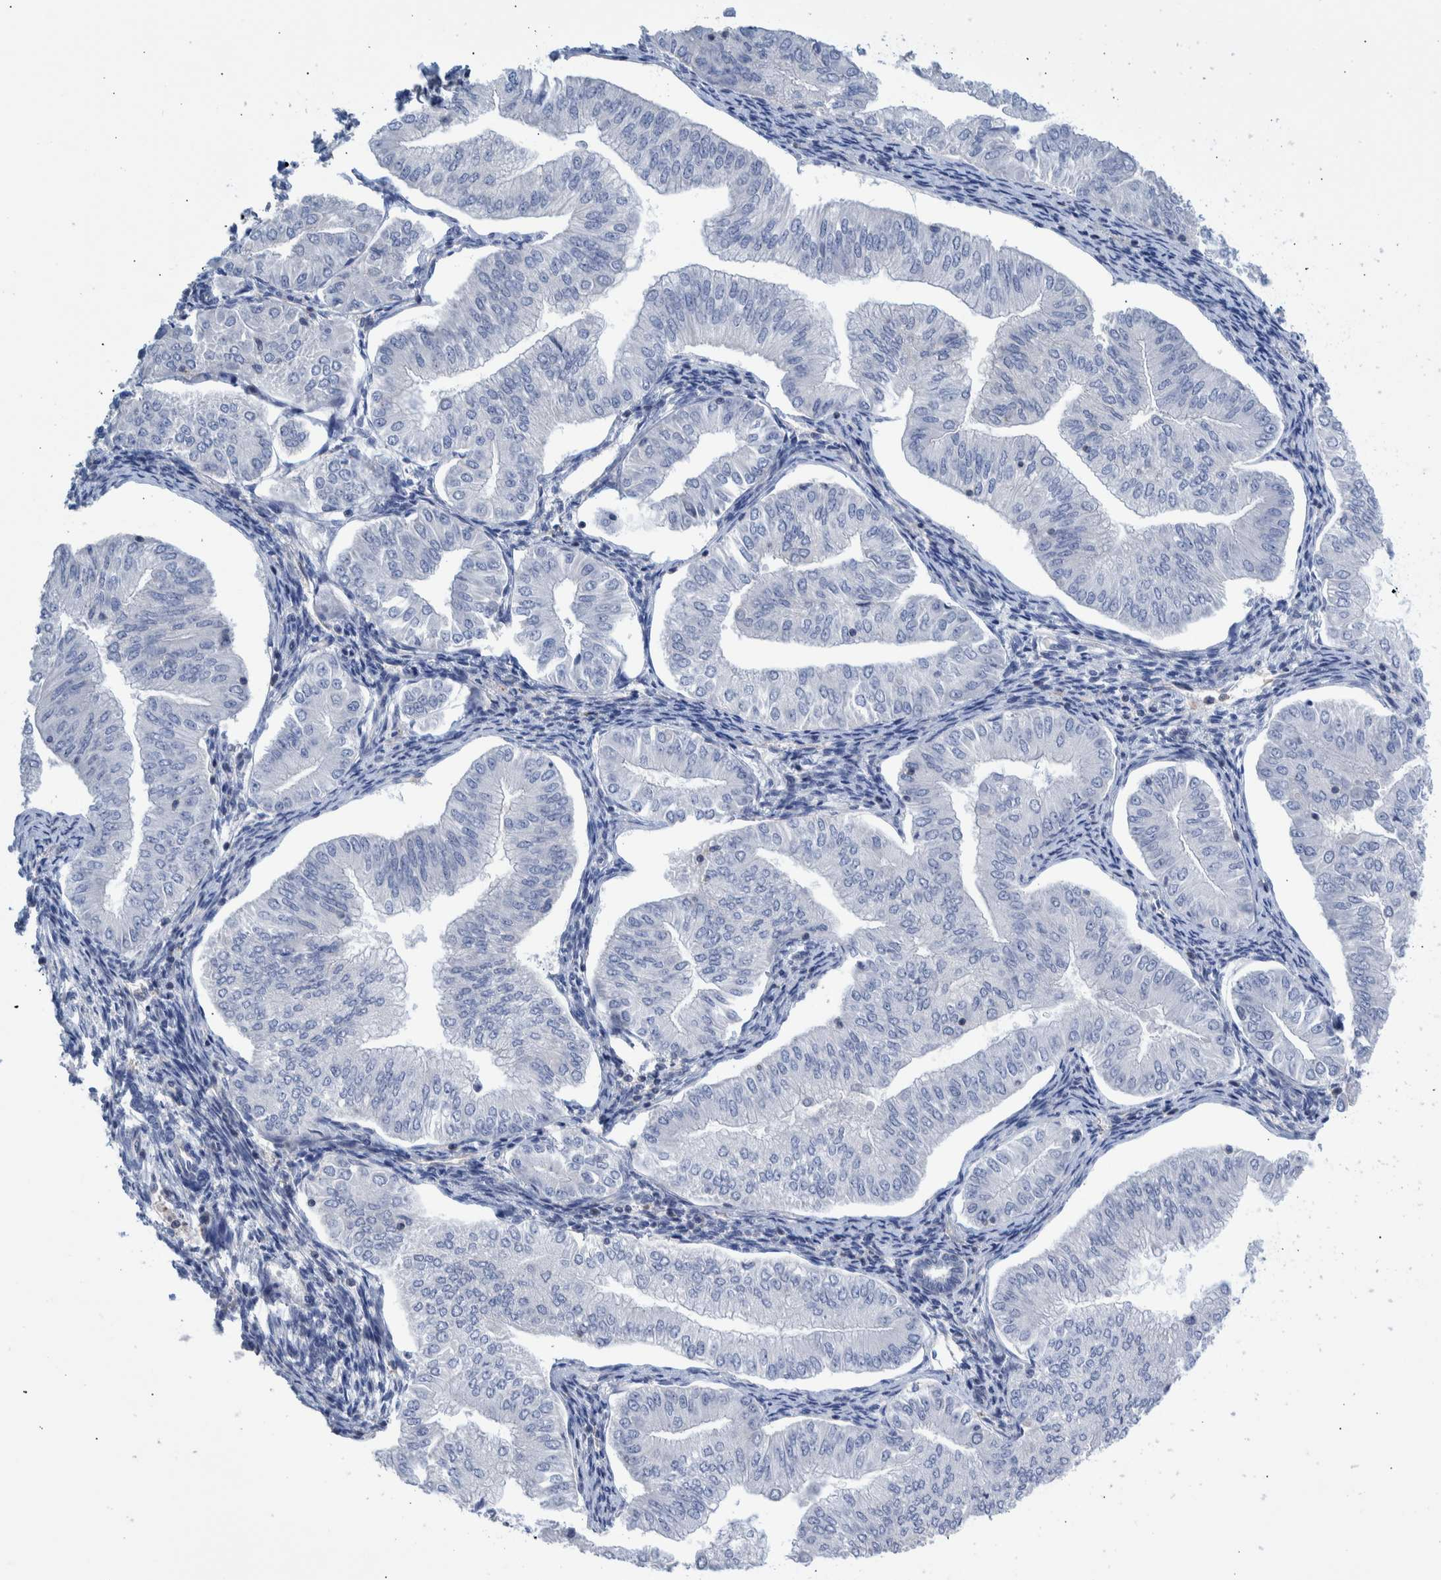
{"staining": {"intensity": "negative", "quantity": "none", "location": "none"}, "tissue": "endometrial cancer", "cell_type": "Tumor cells", "image_type": "cancer", "snomed": [{"axis": "morphology", "description": "Normal tissue, NOS"}, {"axis": "morphology", "description": "Adenocarcinoma, NOS"}, {"axis": "topography", "description": "Endometrium"}], "caption": "Immunohistochemistry (IHC) image of neoplastic tissue: human endometrial cancer stained with DAB shows no significant protein positivity in tumor cells.", "gene": "PPP3CC", "patient": {"sex": "female", "age": 53}}